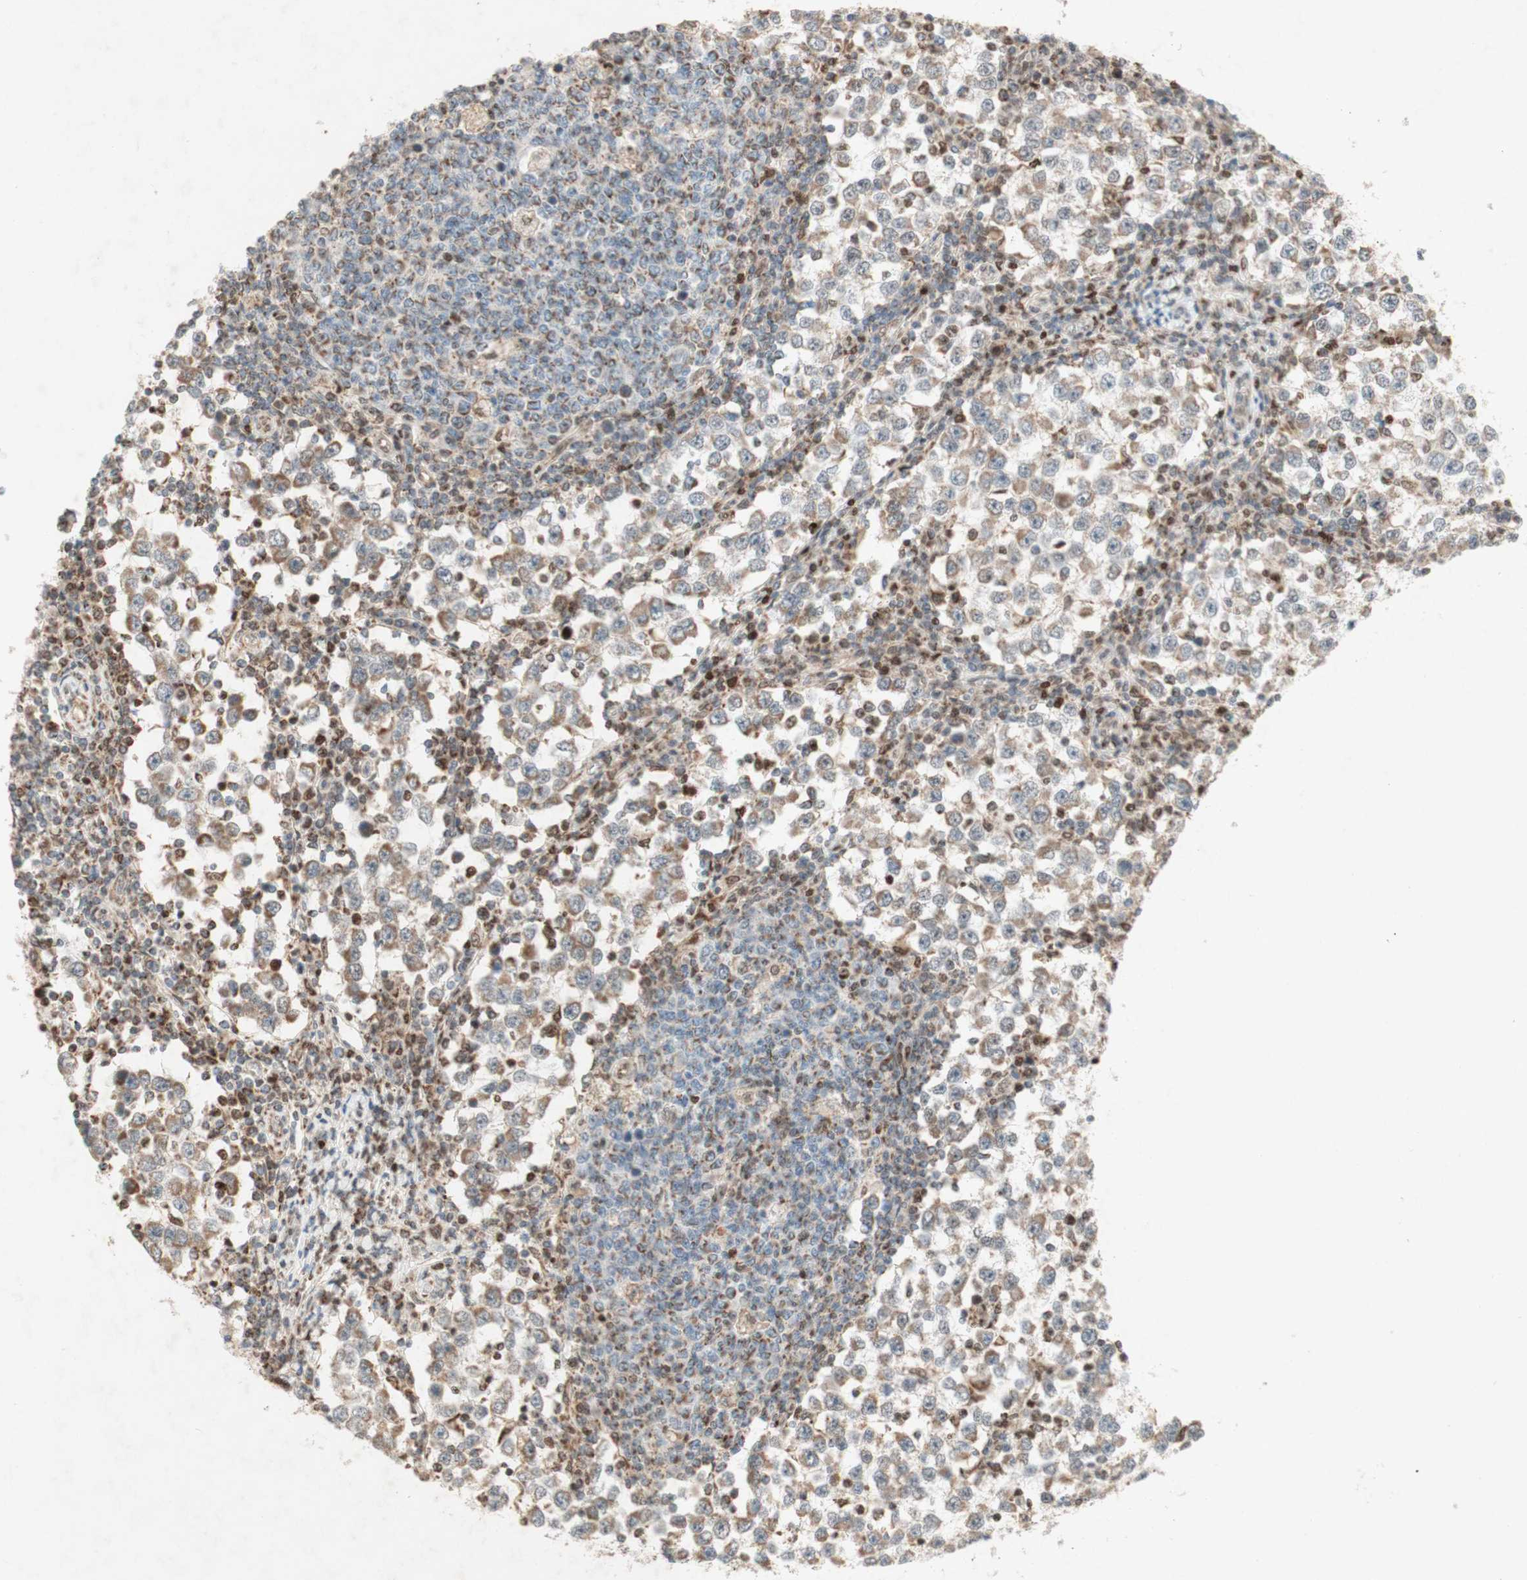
{"staining": {"intensity": "weak", "quantity": "25%-75%", "location": "cytoplasmic/membranous"}, "tissue": "testis cancer", "cell_type": "Tumor cells", "image_type": "cancer", "snomed": [{"axis": "morphology", "description": "Seminoma, NOS"}, {"axis": "topography", "description": "Testis"}], "caption": "Testis cancer (seminoma) stained for a protein exhibits weak cytoplasmic/membranous positivity in tumor cells. The protein is stained brown, and the nuclei are stained in blue (DAB (3,3'-diaminobenzidine) IHC with brightfield microscopy, high magnification).", "gene": "DNMT3A", "patient": {"sex": "male", "age": 65}}